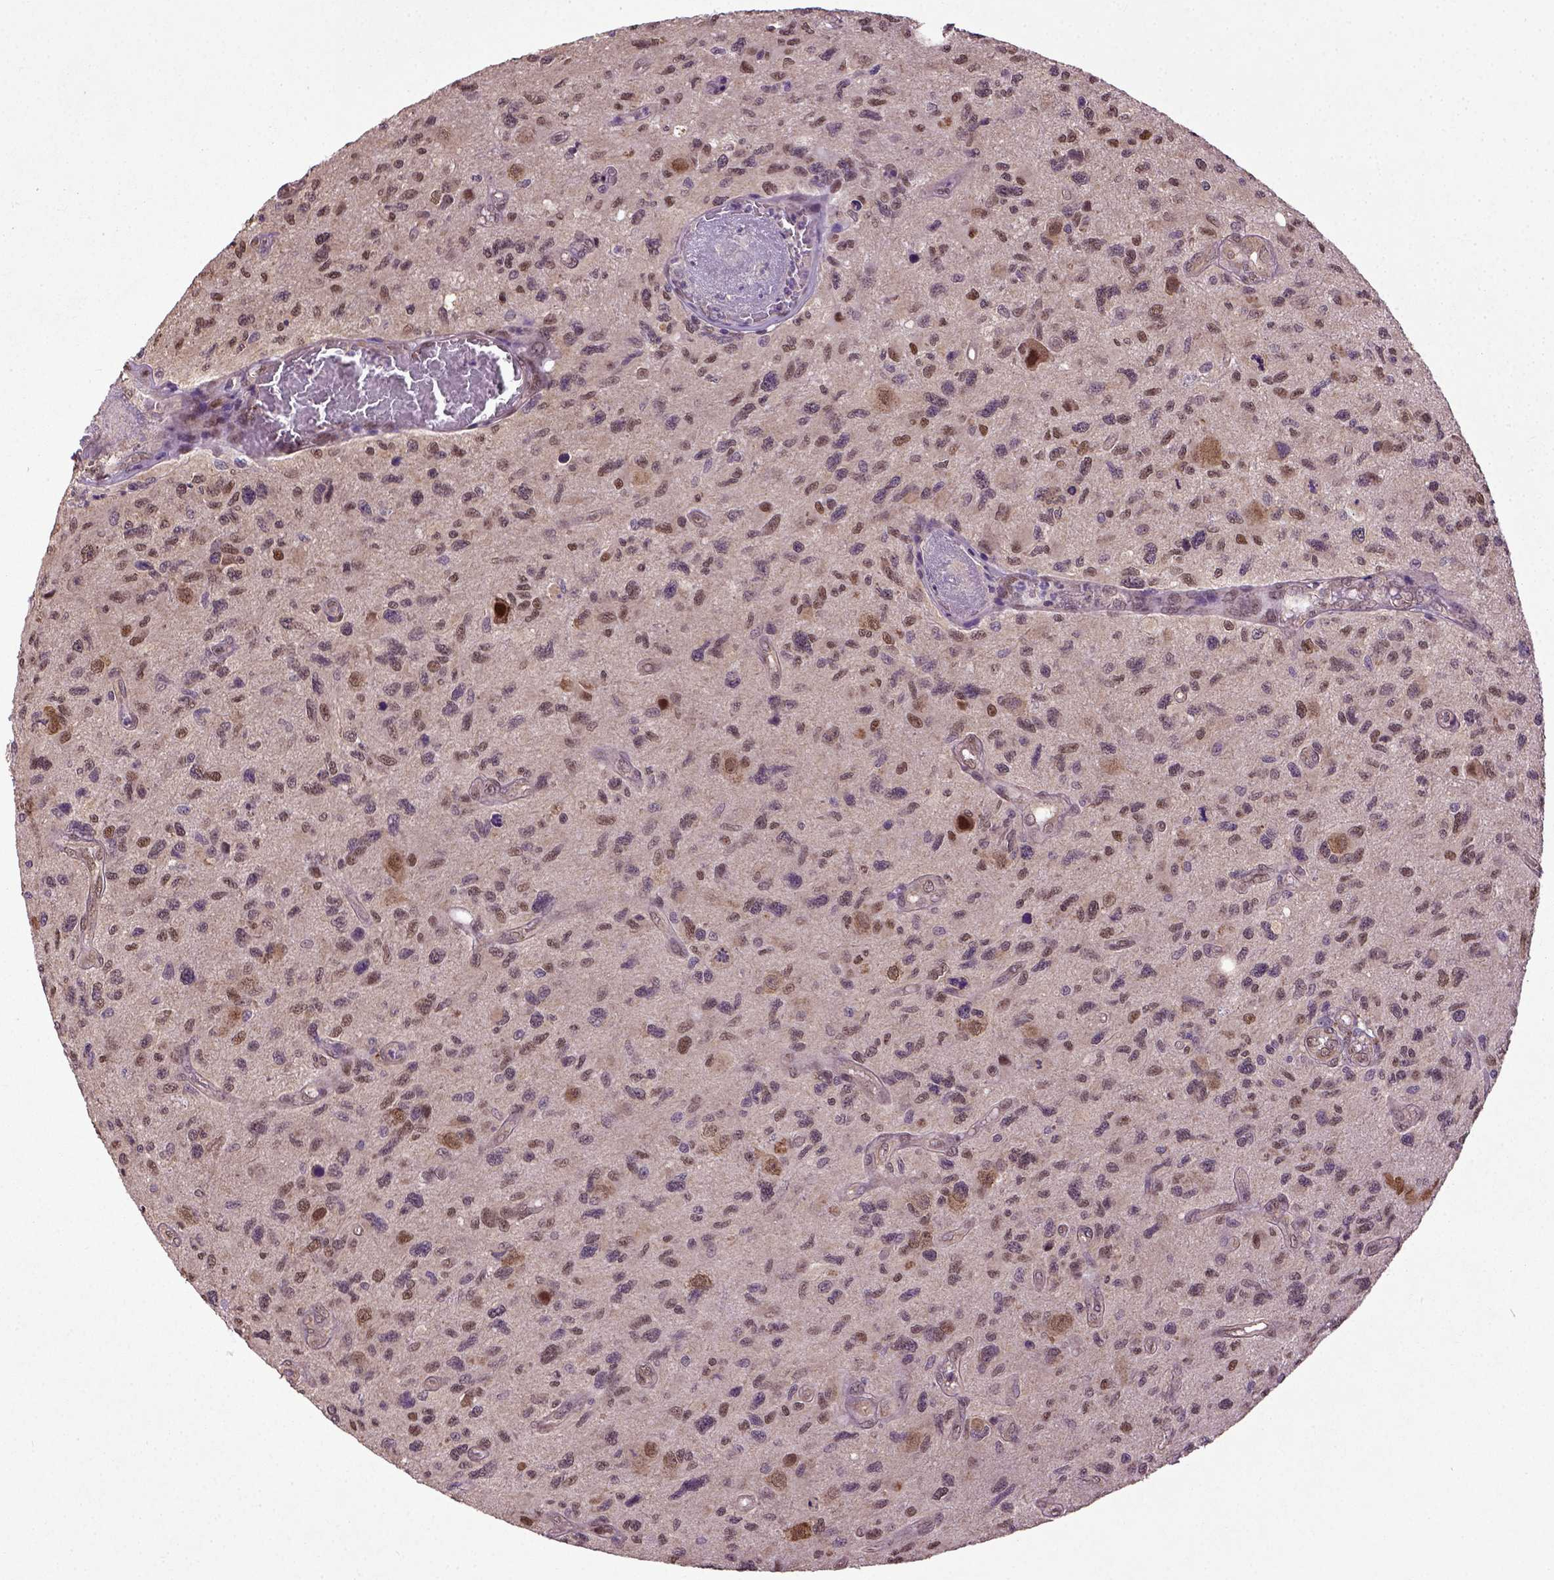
{"staining": {"intensity": "moderate", "quantity": "25%-75%", "location": "nuclear"}, "tissue": "glioma", "cell_type": "Tumor cells", "image_type": "cancer", "snomed": [{"axis": "morphology", "description": "Glioma, malignant, NOS"}, {"axis": "morphology", "description": "Glioma, malignant, High grade"}, {"axis": "topography", "description": "Brain"}], "caption": "Brown immunohistochemical staining in human malignant high-grade glioma shows moderate nuclear staining in about 25%-75% of tumor cells.", "gene": "UBA3", "patient": {"sex": "female", "age": 71}}